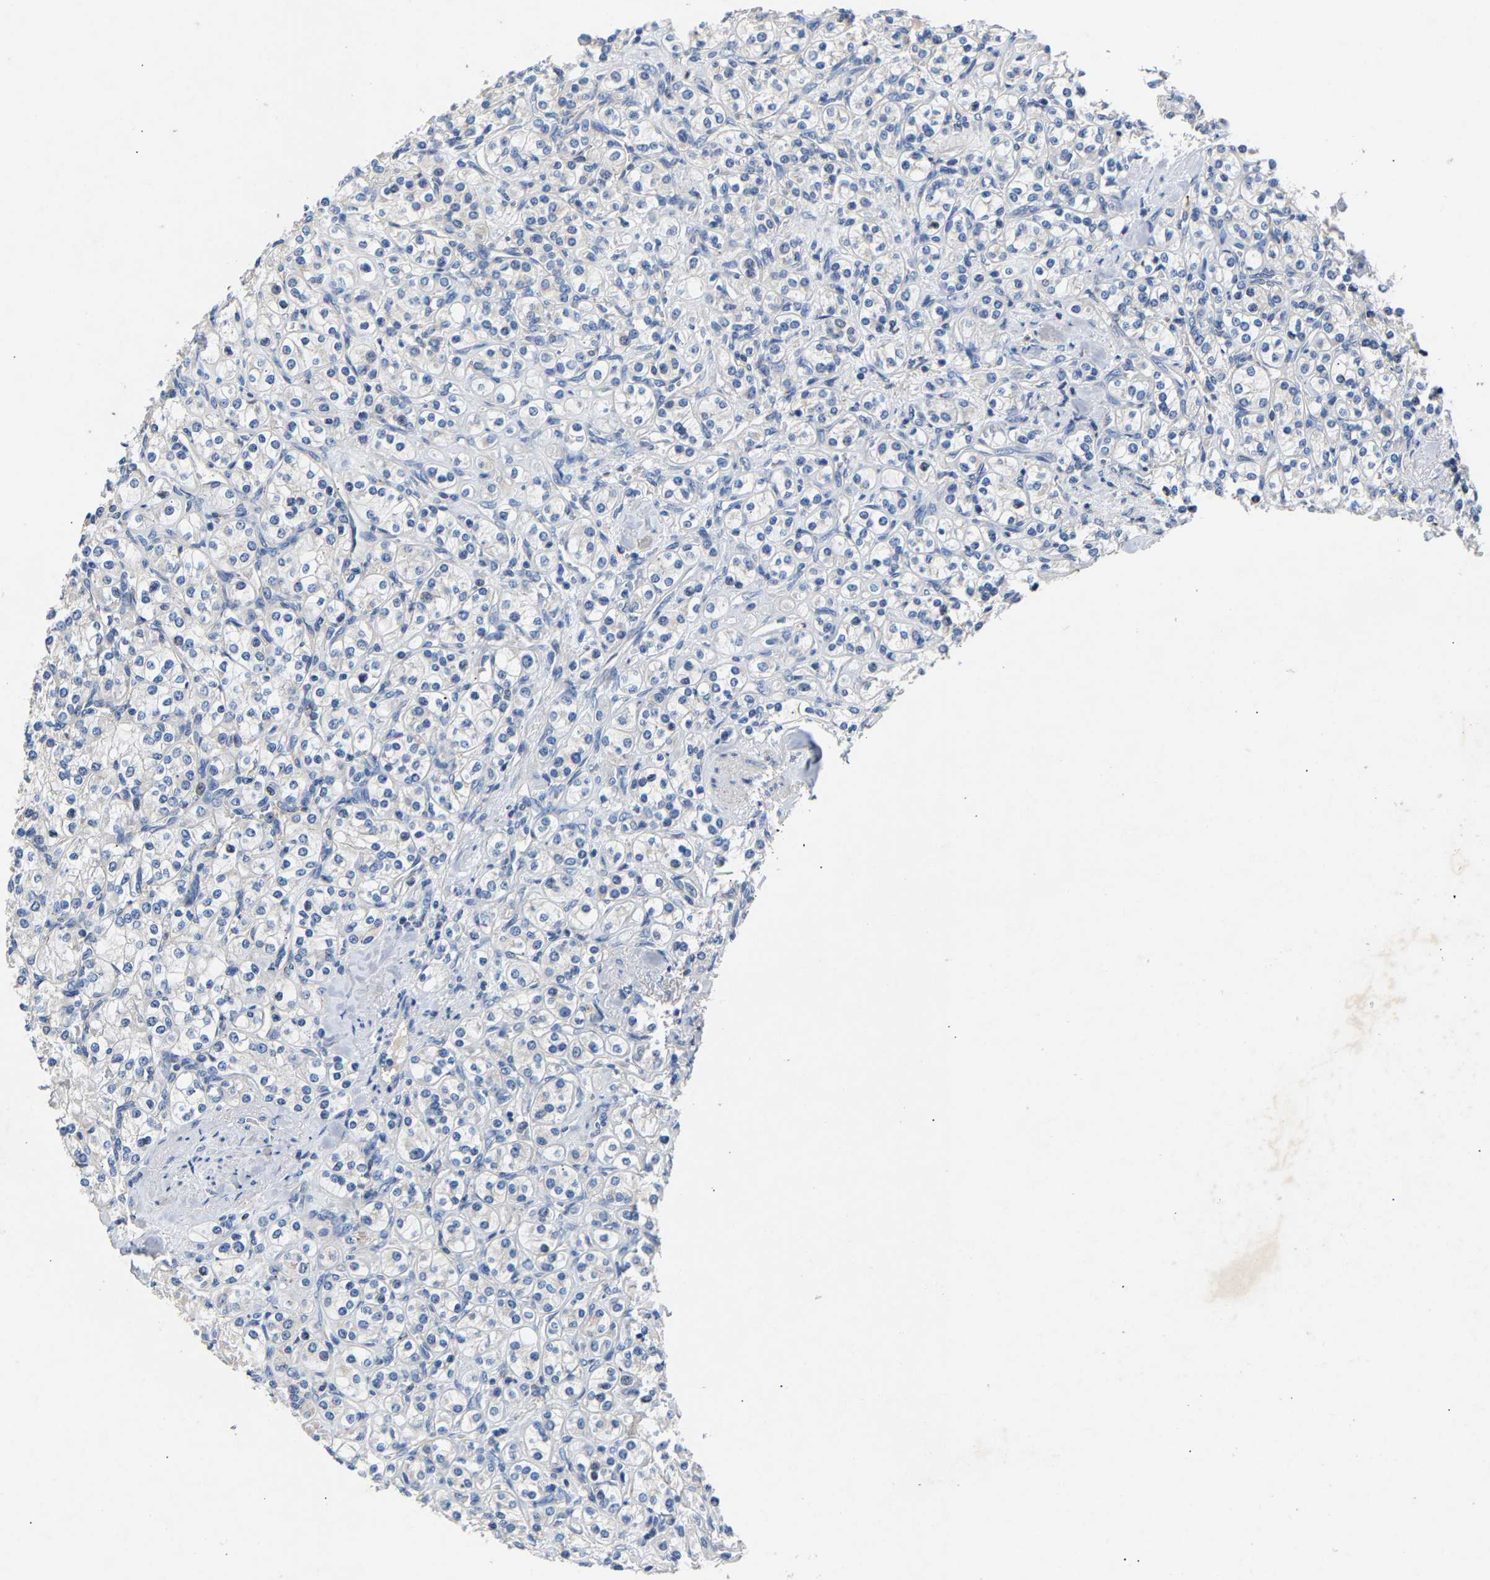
{"staining": {"intensity": "negative", "quantity": "none", "location": "none"}, "tissue": "renal cancer", "cell_type": "Tumor cells", "image_type": "cancer", "snomed": [{"axis": "morphology", "description": "Adenocarcinoma, NOS"}, {"axis": "topography", "description": "Kidney"}], "caption": "DAB (3,3'-diaminobenzidine) immunohistochemical staining of renal cancer (adenocarcinoma) demonstrates no significant positivity in tumor cells.", "gene": "CCDC171", "patient": {"sex": "male", "age": 77}}